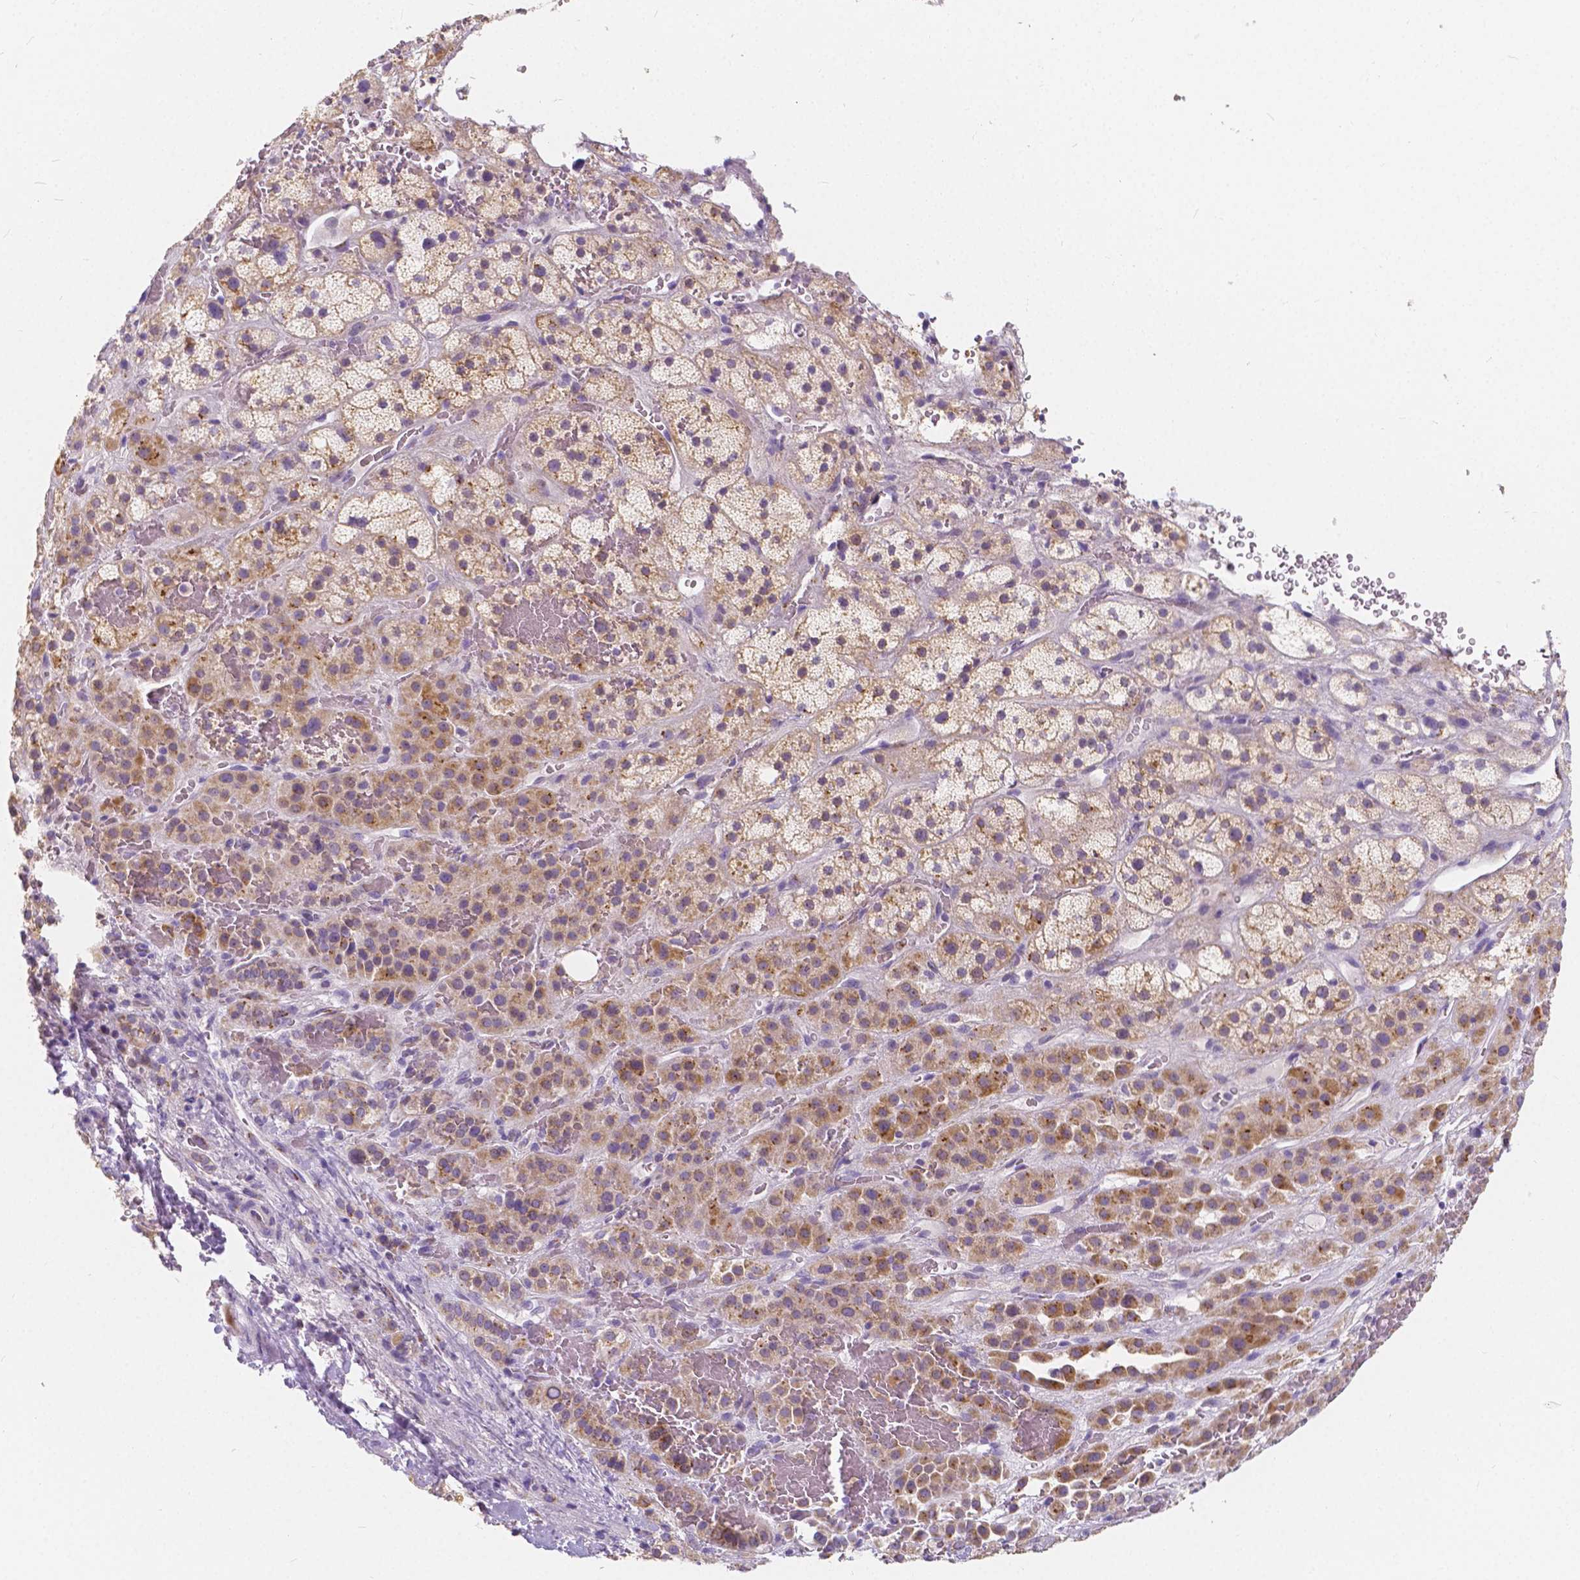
{"staining": {"intensity": "moderate", "quantity": "25%-75%", "location": "cytoplasmic/membranous"}, "tissue": "adrenal gland", "cell_type": "Glandular cells", "image_type": "normal", "snomed": [{"axis": "morphology", "description": "Normal tissue, NOS"}, {"axis": "topography", "description": "Adrenal gland"}], "caption": "A medium amount of moderate cytoplasmic/membranous staining is identified in approximately 25%-75% of glandular cells in normal adrenal gland. The protein of interest is stained brown, and the nuclei are stained in blue (DAB (3,3'-diaminobenzidine) IHC with brightfield microscopy, high magnification).", "gene": "RNF186", "patient": {"sex": "male", "age": 57}}